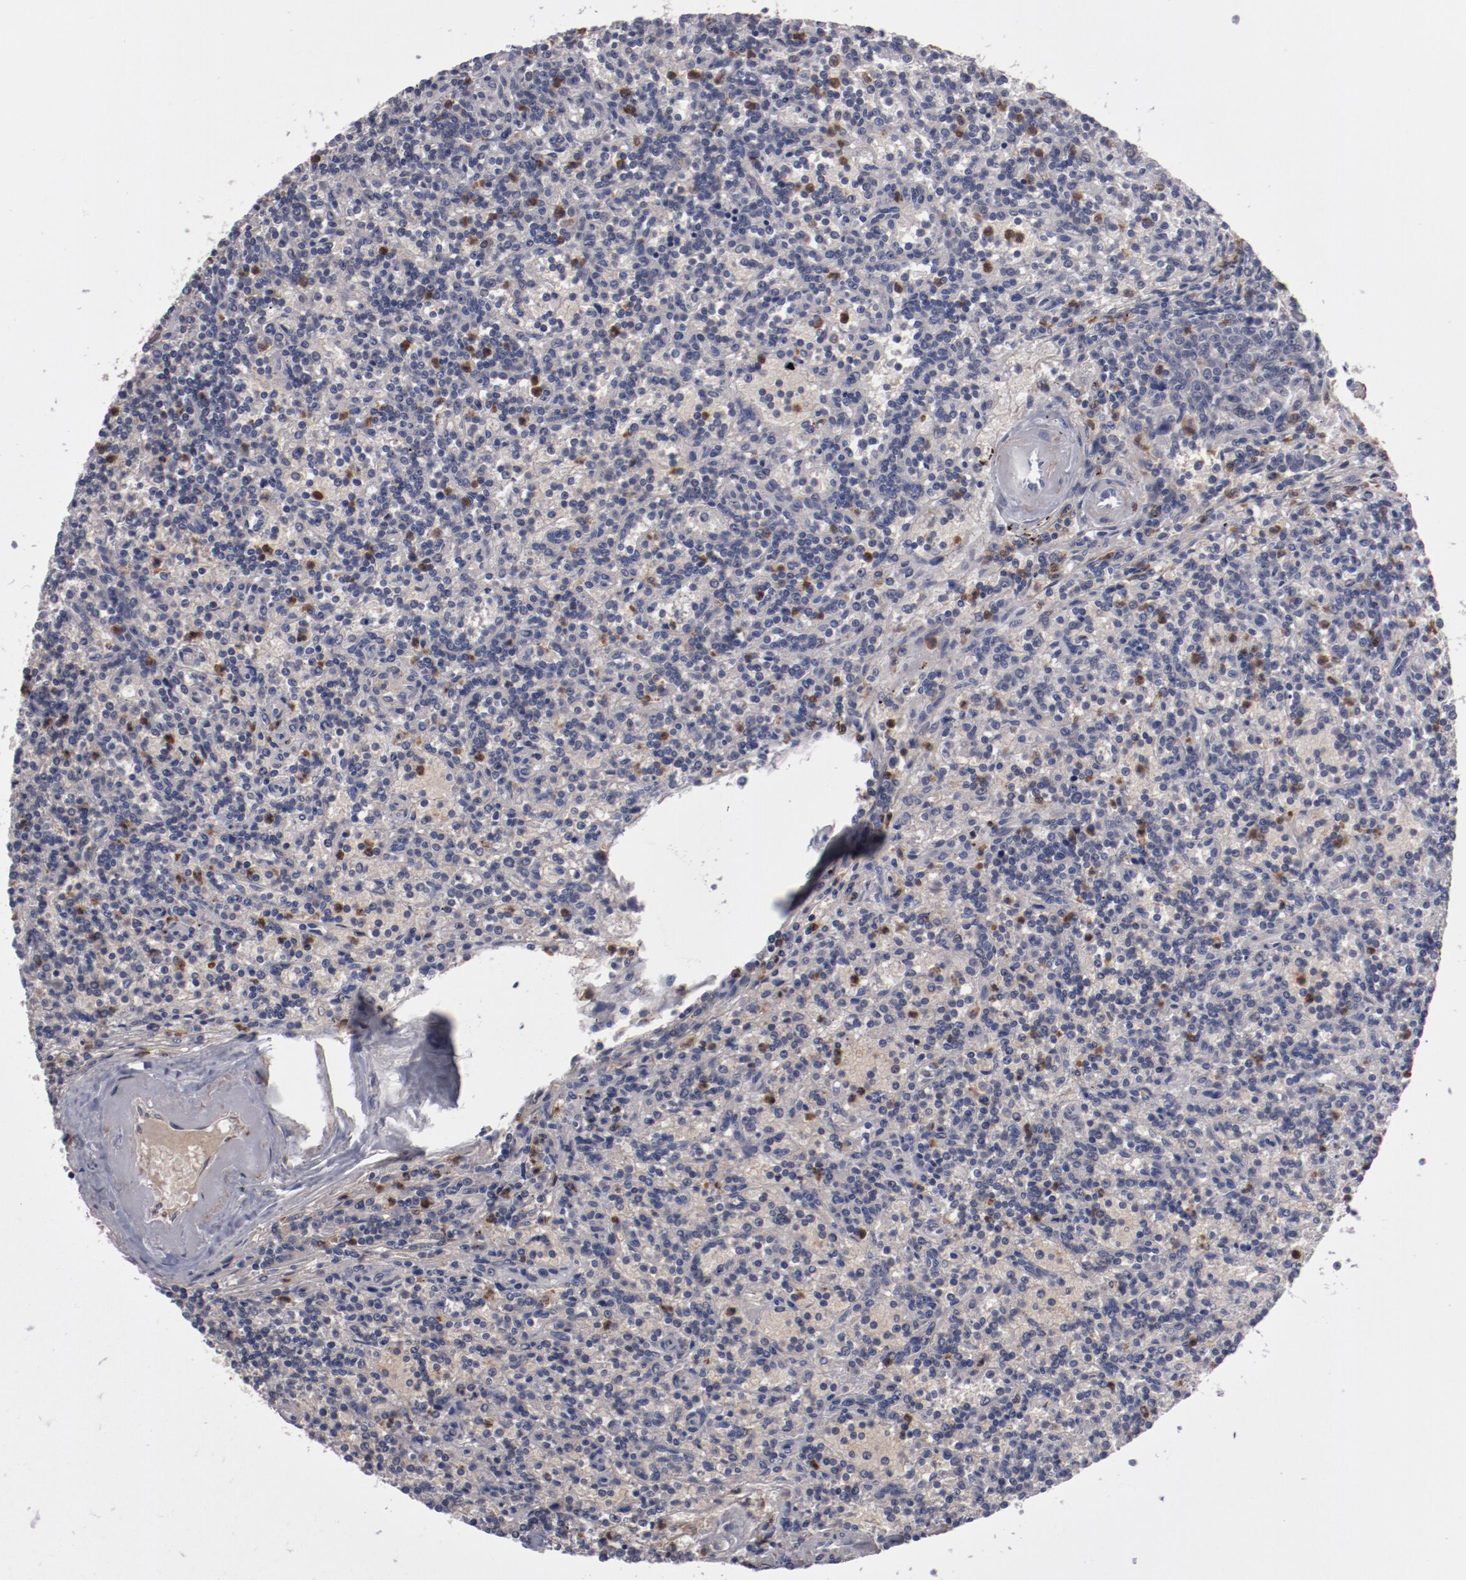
{"staining": {"intensity": "weak", "quantity": "25%-75%", "location": "cytoplasmic/membranous"}, "tissue": "lymphoma", "cell_type": "Tumor cells", "image_type": "cancer", "snomed": [{"axis": "morphology", "description": "Malignant lymphoma, non-Hodgkin's type, Low grade"}, {"axis": "topography", "description": "Spleen"}], "caption": "The photomicrograph shows staining of lymphoma, revealing weak cytoplasmic/membranous protein expression (brown color) within tumor cells.", "gene": "SERPINA7", "patient": {"sex": "male", "age": 73}}